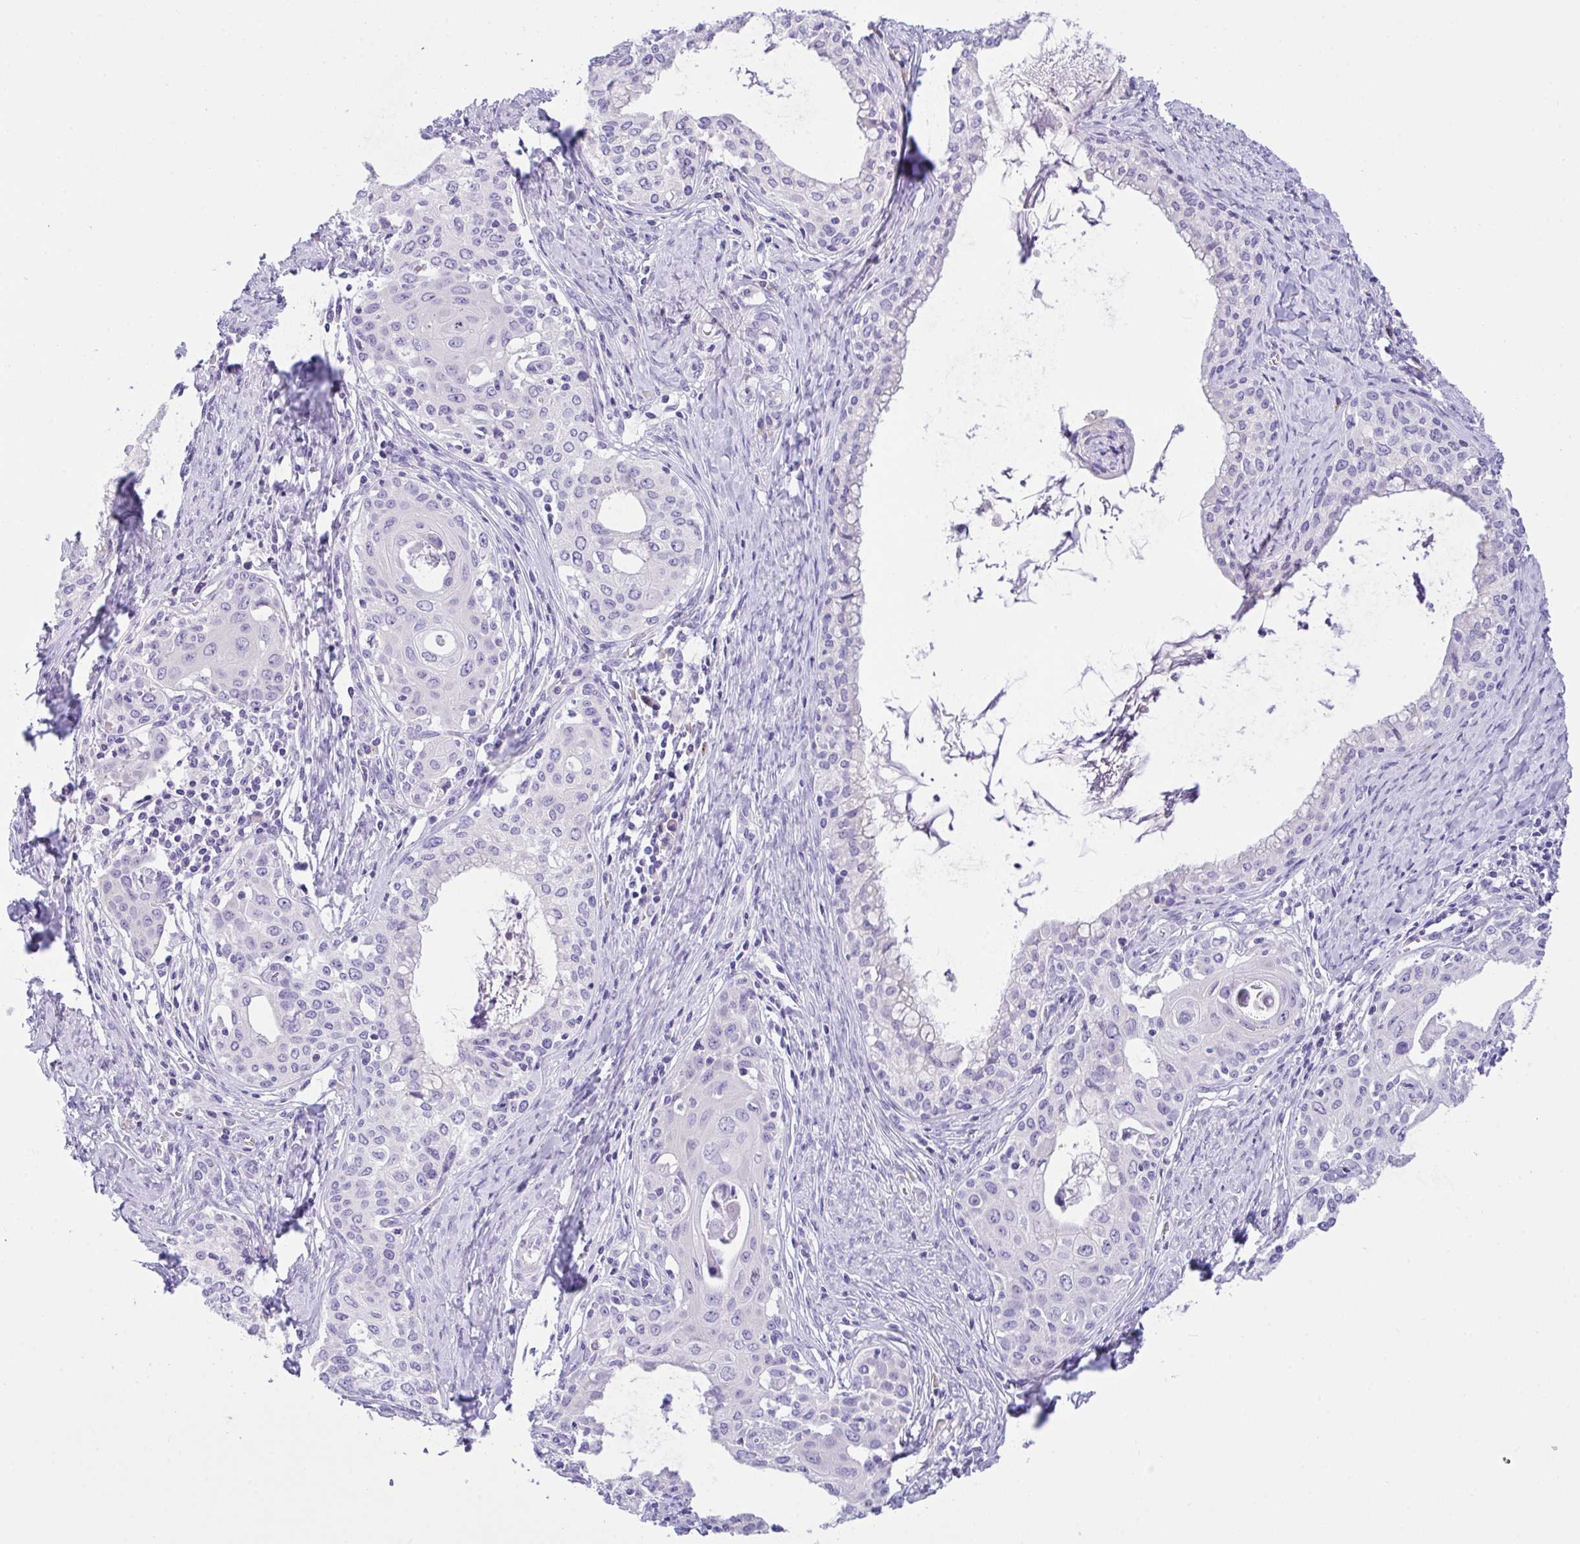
{"staining": {"intensity": "negative", "quantity": "none", "location": "none"}, "tissue": "cervical cancer", "cell_type": "Tumor cells", "image_type": "cancer", "snomed": [{"axis": "morphology", "description": "Squamous cell carcinoma, NOS"}, {"axis": "morphology", "description": "Adenocarcinoma, NOS"}, {"axis": "topography", "description": "Cervix"}], "caption": "IHC histopathology image of neoplastic tissue: cervical cancer stained with DAB exhibits no significant protein positivity in tumor cells. (DAB (3,3'-diaminobenzidine) immunohistochemistry (IHC), high magnification).", "gene": "FBXL20", "patient": {"sex": "female", "age": 52}}